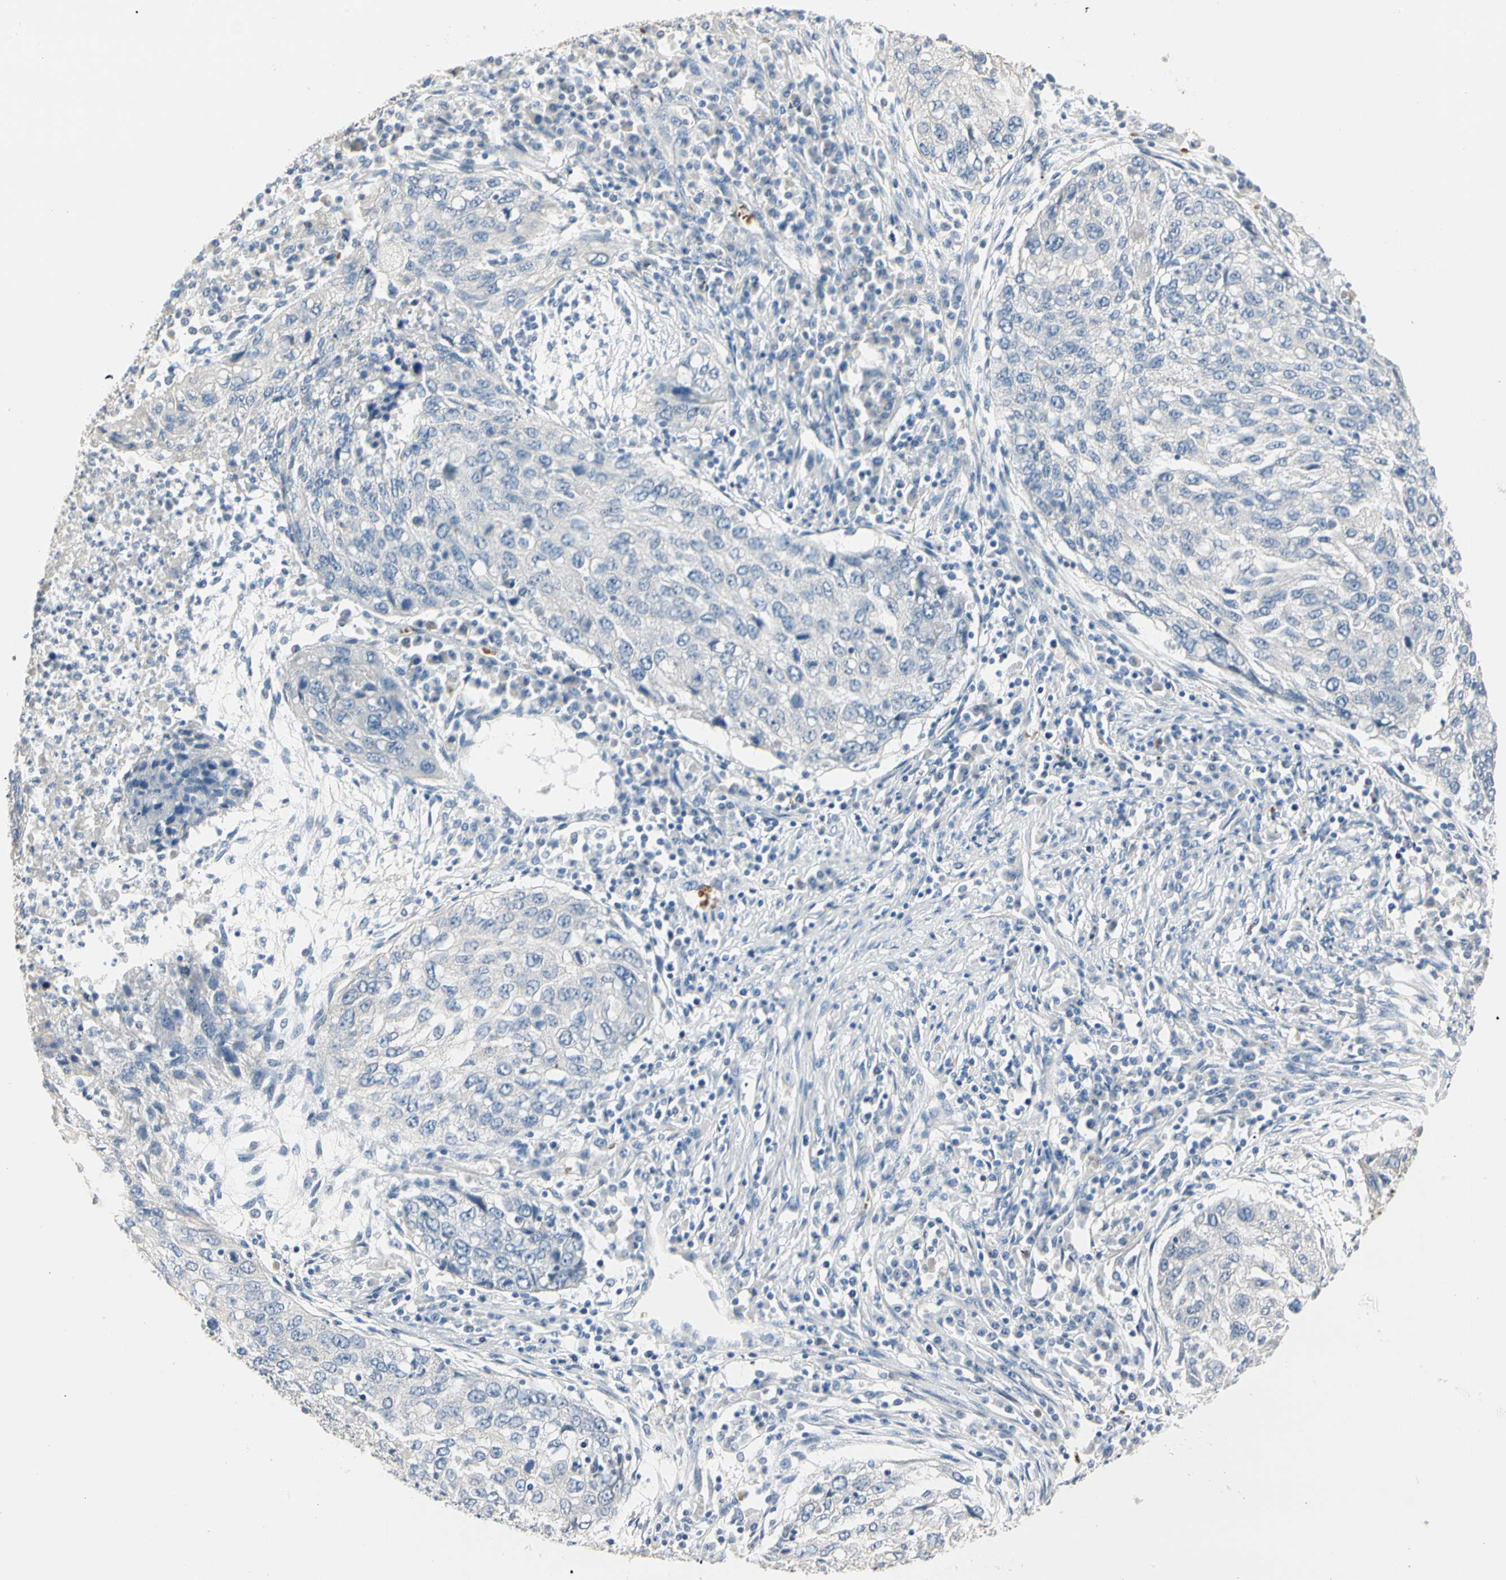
{"staining": {"intensity": "negative", "quantity": "none", "location": "none"}, "tissue": "lung cancer", "cell_type": "Tumor cells", "image_type": "cancer", "snomed": [{"axis": "morphology", "description": "Squamous cell carcinoma, NOS"}, {"axis": "topography", "description": "Lung"}], "caption": "IHC image of neoplastic tissue: squamous cell carcinoma (lung) stained with DAB demonstrates no significant protein positivity in tumor cells.", "gene": "CA1", "patient": {"sex": "female", "age": 63}}